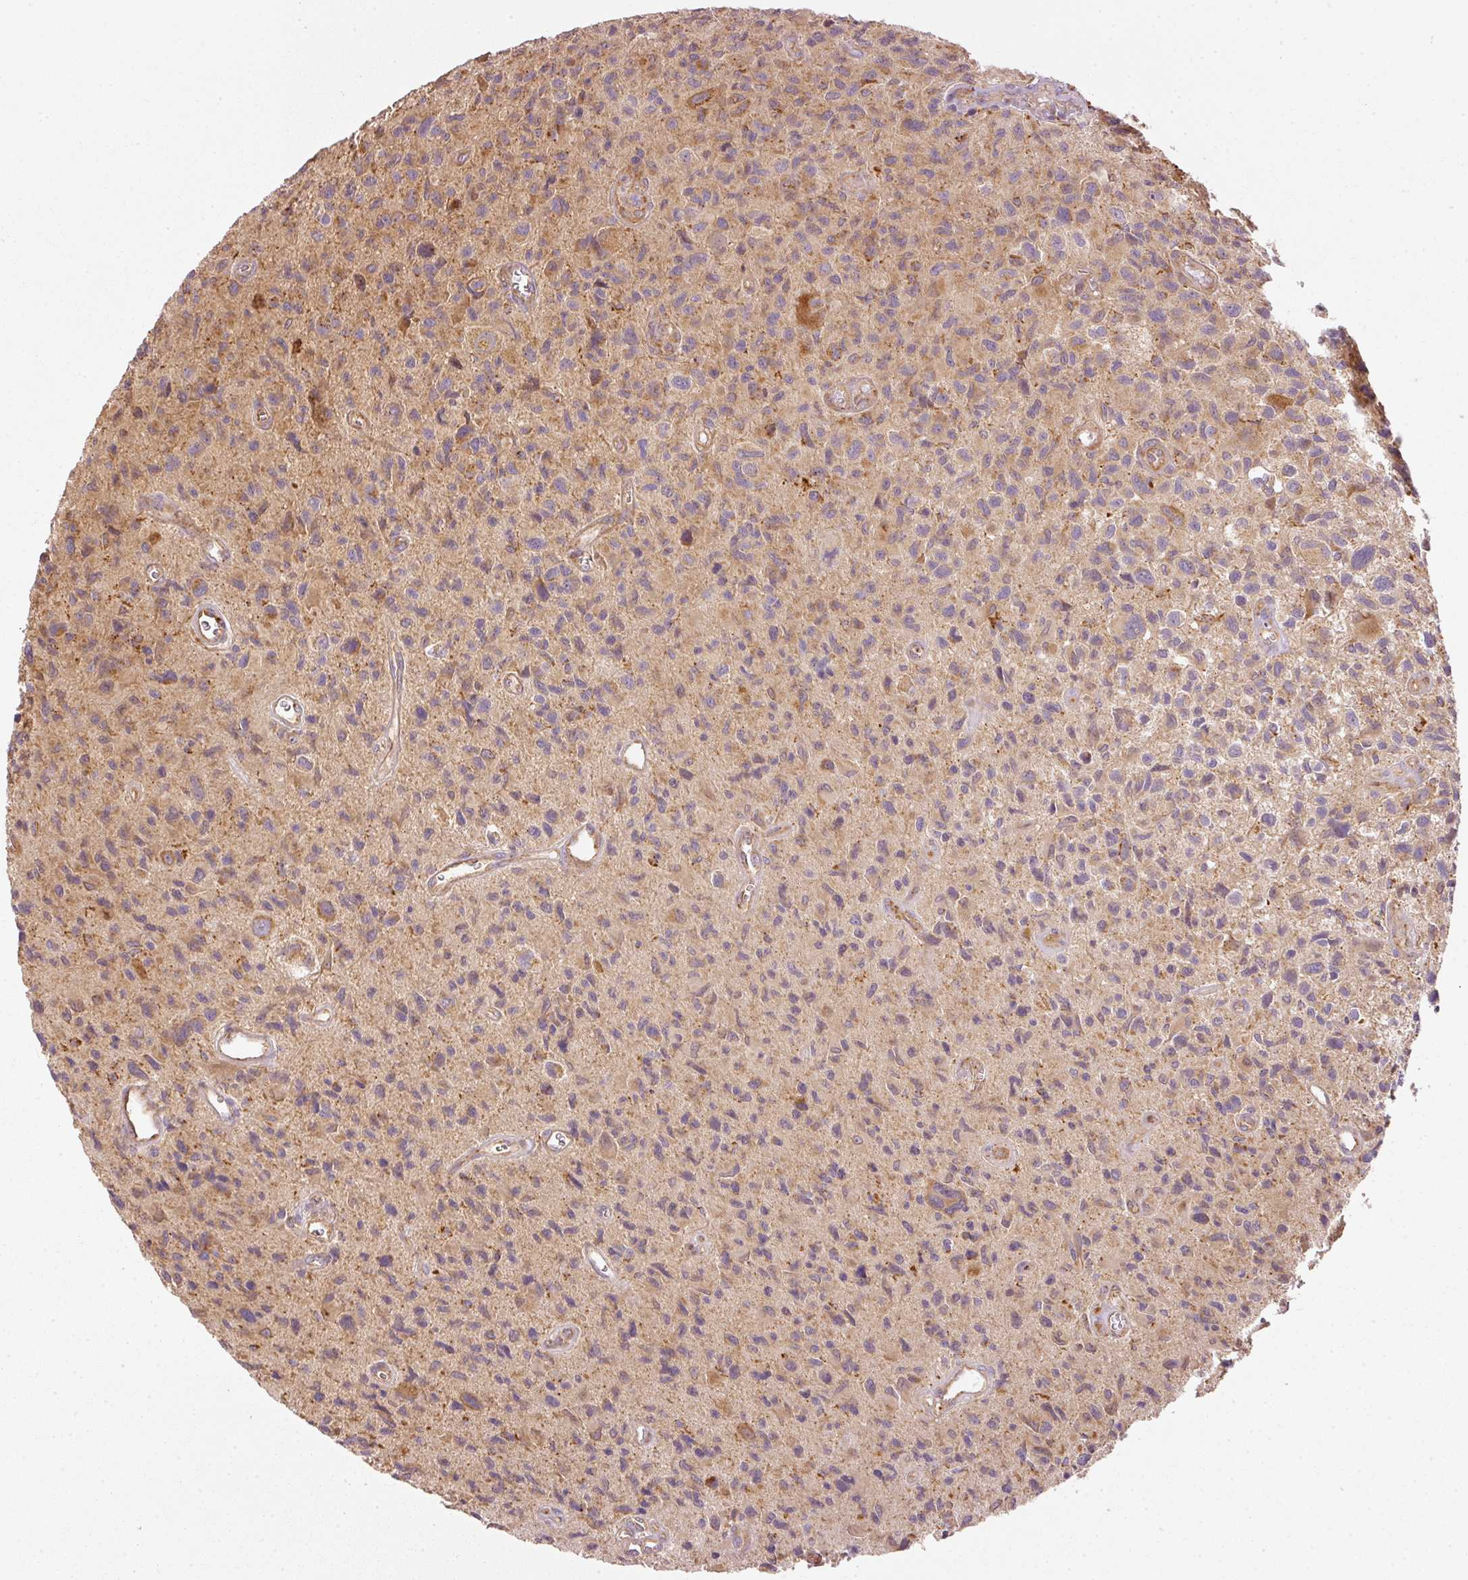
{"staining": {"intensity": "moderate", "quantity": "25%-75%", "location": "cytoplasmic/membranous"}, "tissue": "glioma", "cell_type": "Tumor cells", "image_type": "cancer", "snomed": [{"axis": "morphology", "description": "Glioma, malignant, High grade"}, {"axis": "topography", "description": "Brain"}], "caption": "A brown stain labels moderate cytoplasmic/membranous positivity of a protein in human malignant glioma (high-grade) tumor cells.", "gene": "MTHFD1L", "patient": {"sex": "male", "age": 76}}